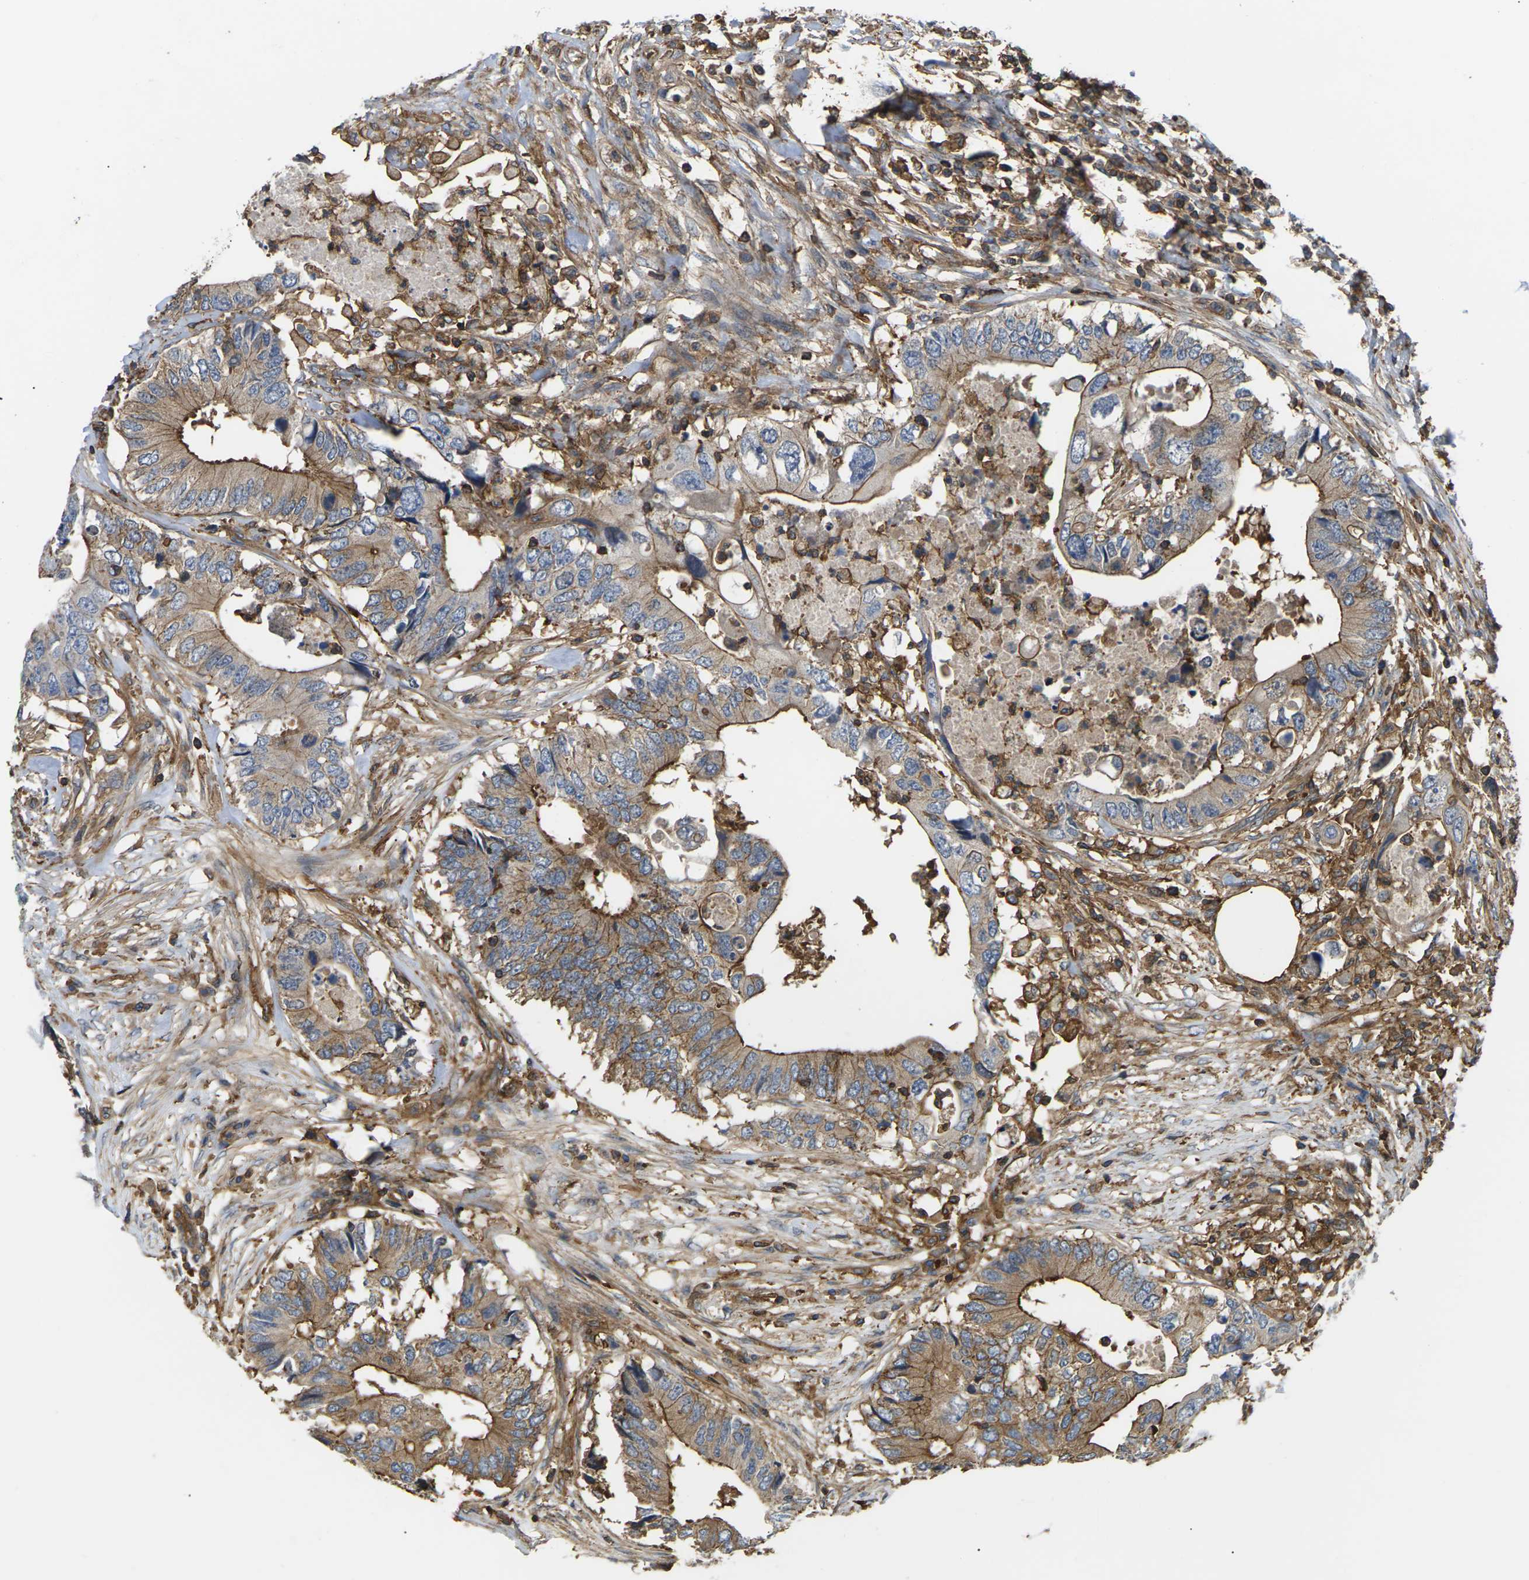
{"staining": {"intensity": "moderate", "quantity": ">75%", "location": "cytoplasmic/membranous"}, "tissue": "colorectal cancer", "cell_type": "Tumor cells", "image_type": "cancer", "snomed": [{"axis": "morphology", "description": "Adenocarcinoma, NOS"}, {"axis": "topography", "description": "Colon"}], "caption": "Adenocarcinoma (colorectal) was stained to show a protein in brown. There is medium levels of moderate cytoplasmic/membranous staining in approximately >75% of tumor cells.", "gene": "IQGAP1", "patient": {"sex": "male", "age": 71}}